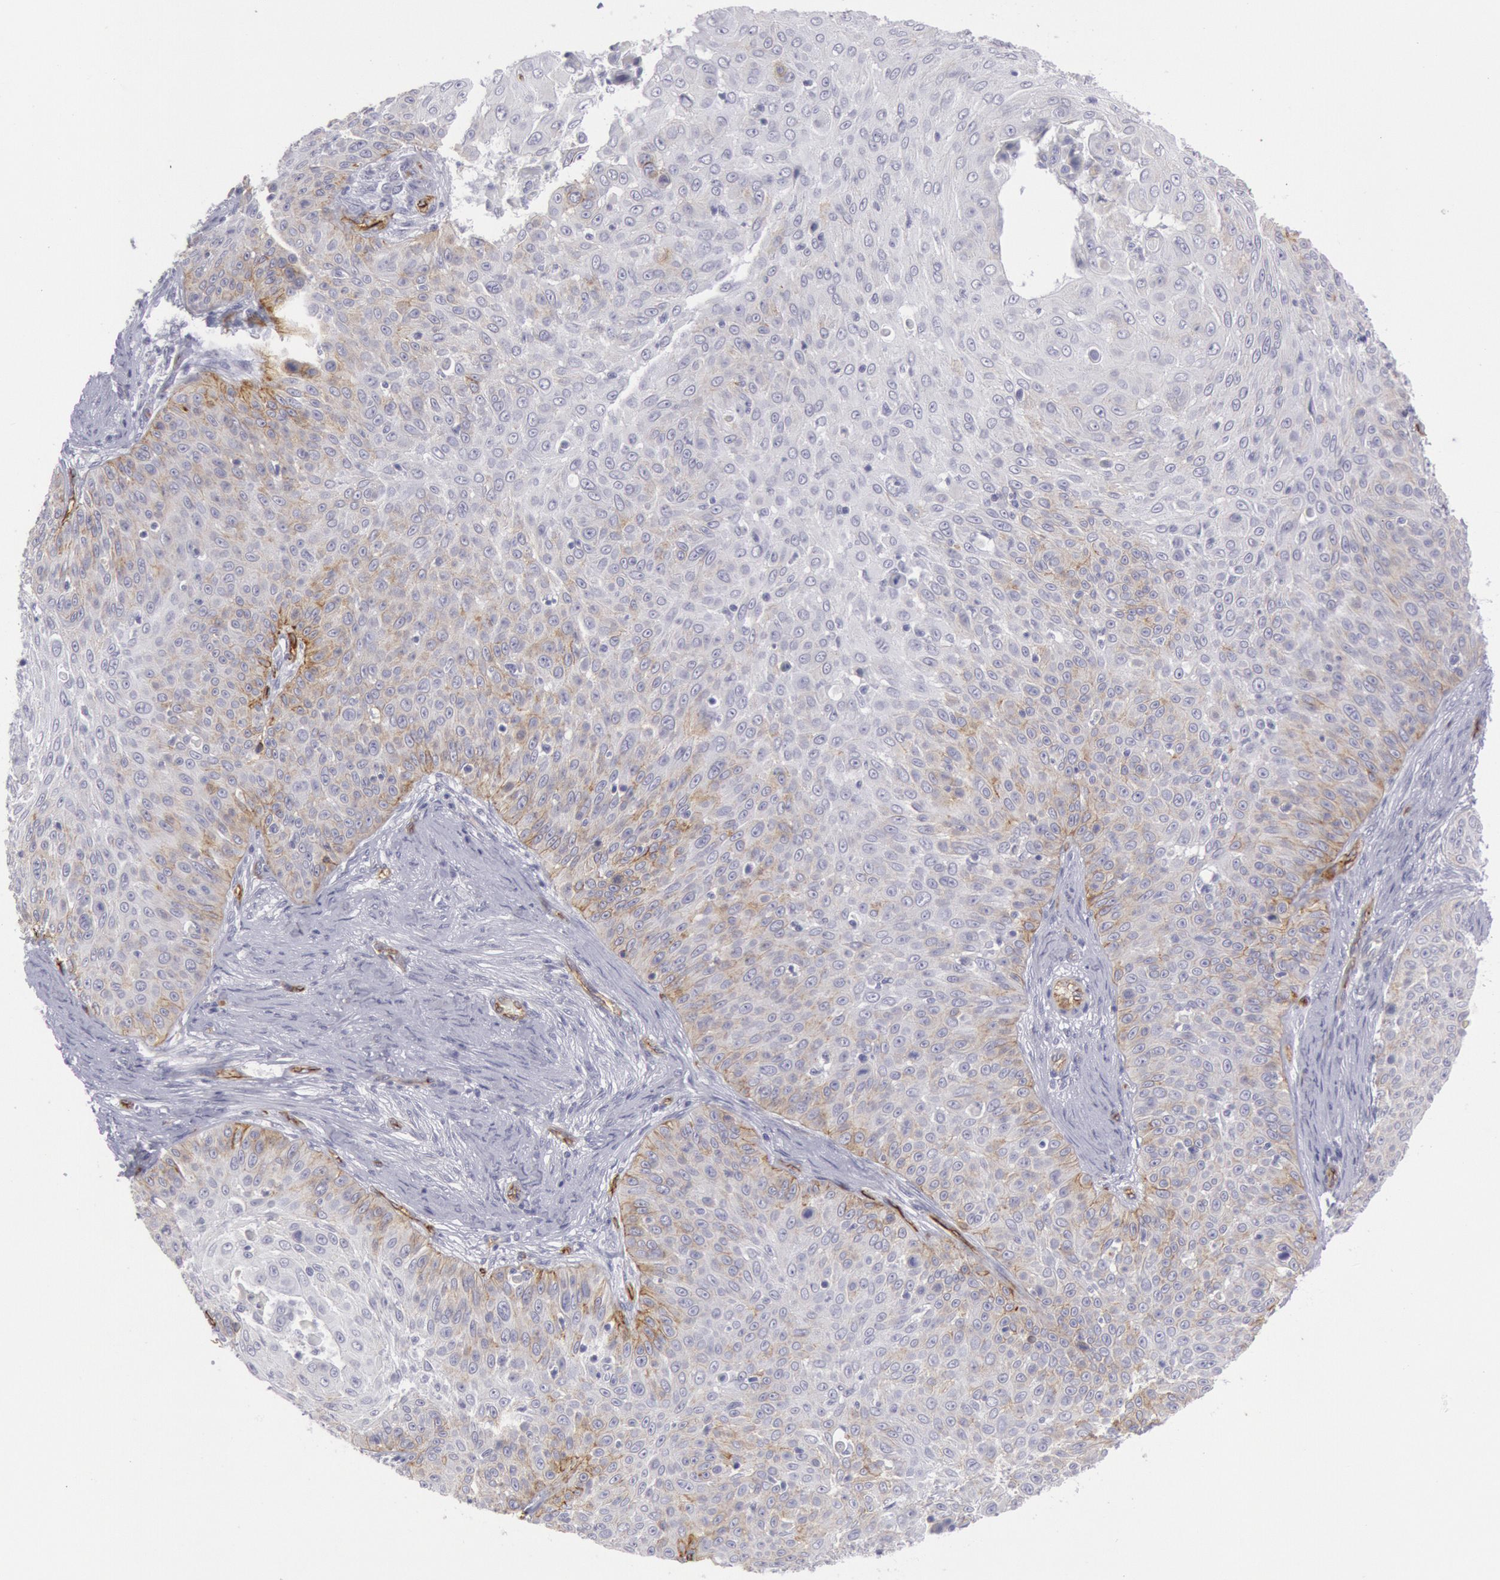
{"staining": {"intensity": "weak", "quantity": "<25%", "location": "cytoplasmic/membranous"}, "tissue": "skin cancer", "cell_type": "Tumor cells", "image_type": "cancer", "snomed": [{"axis": "morphology", "description": "Squamous cell carcinoma, NOS"}, {"axis": "topography", "description": "Skin"}], "caption": "DAB immunohistochemical staining of skin cancer (squamous cell carcinoma) shows no significant staining in tumor cells.", "gene": "CDH13", "patient": {"sex": "male", "age": 82}}